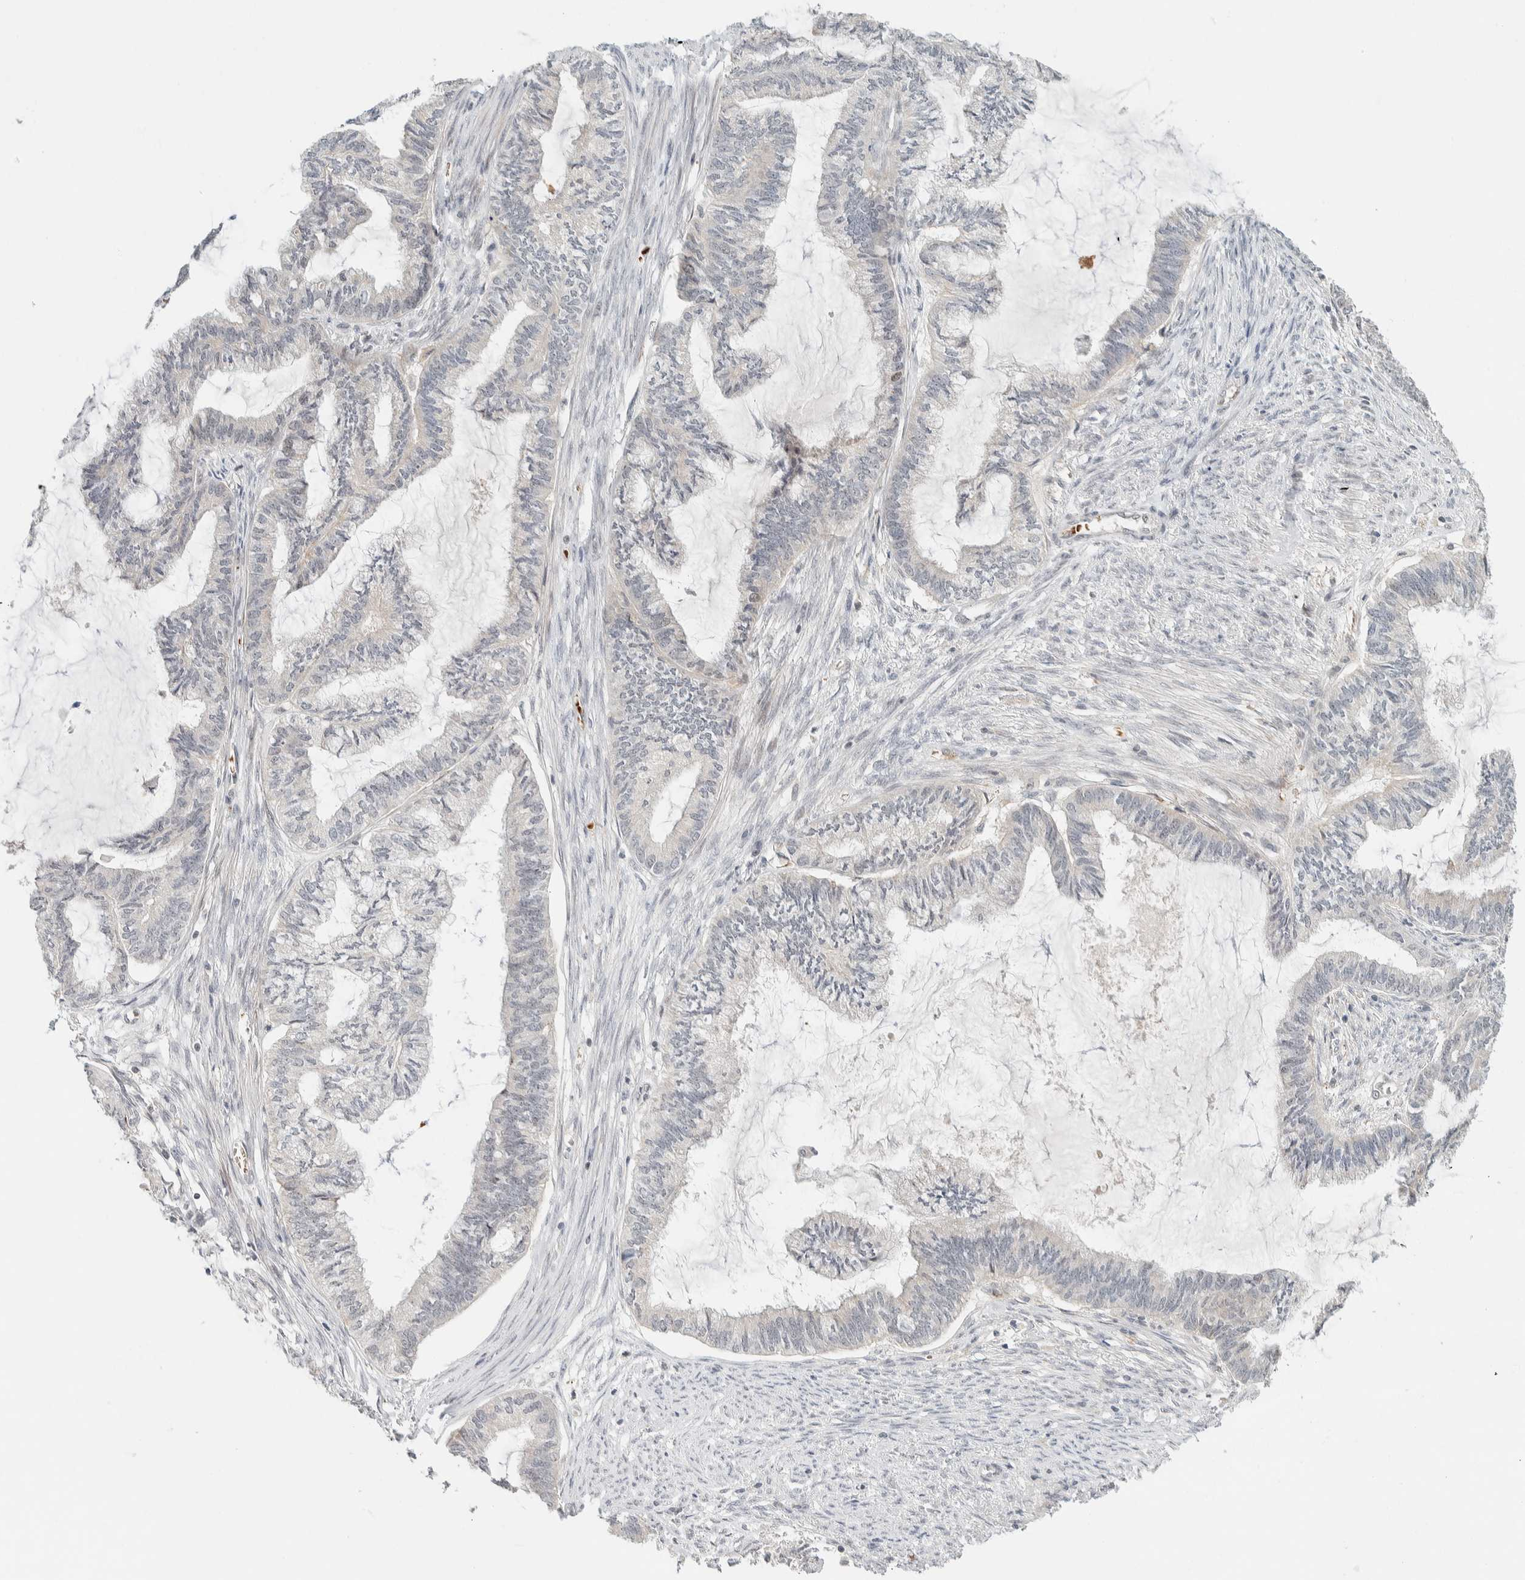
{"staining": {"intensity": "negative", "quantity": "none", "location": "none"}, "tissue": "endometrial cancer", "cell_type": "Tumor cells", "image_type": "cancer", "snomed": [{"axis": "morphology", "description": "Adenocarcinoma, NOS"}, {"axis": "topography", "description": "Endometrium"}], "caption": "Immunohistochemistry image of human endometrial adenocarcinoma stained for a protein (brown), which displays no positivity in tumor cells.", "gene": "ZBTB2", "patient": {"sex": "female", "age": 86}}